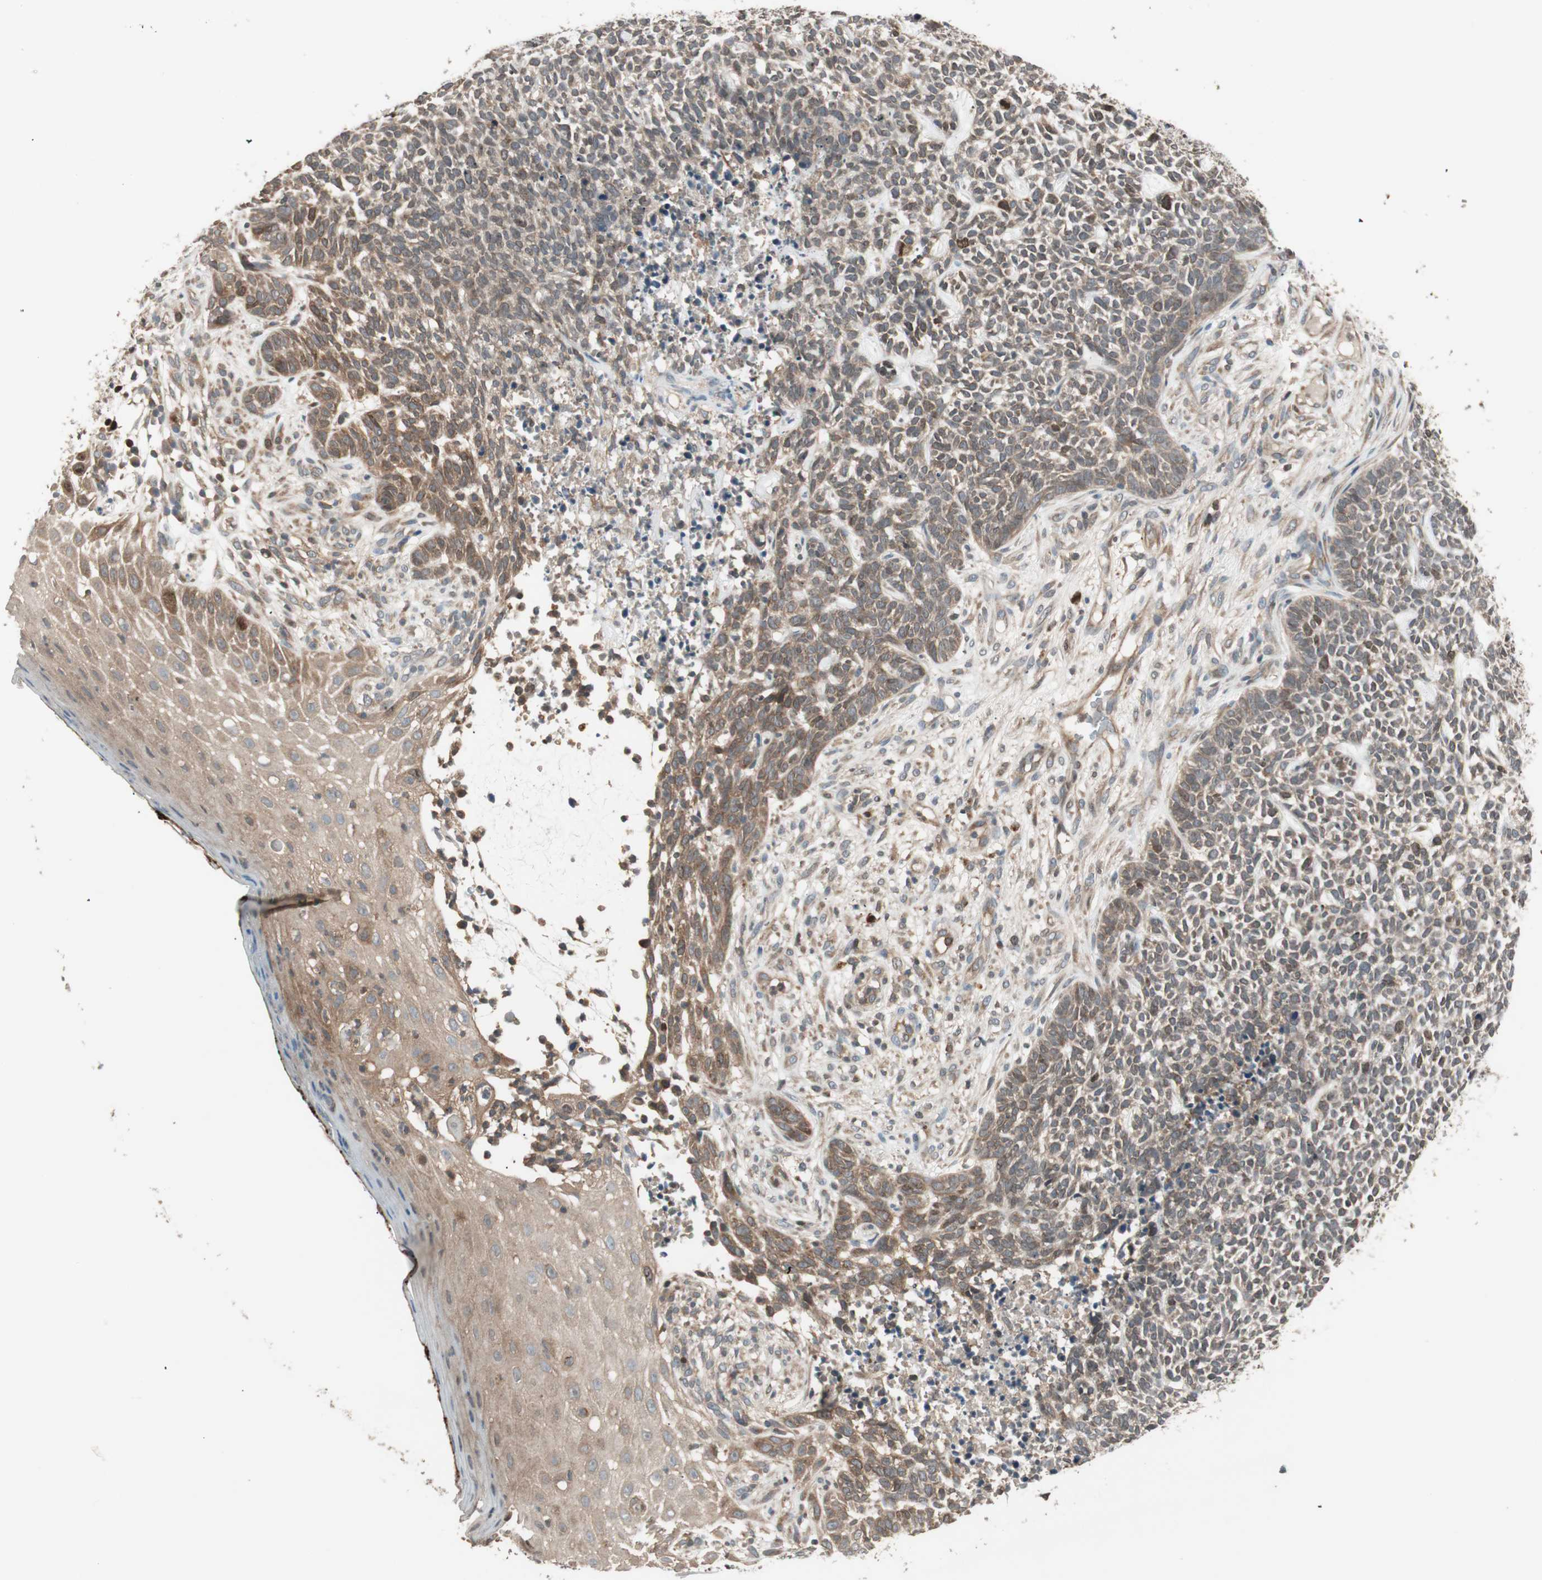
{"staining": {"intensity": "weak", "quantity": ">75%", "location": "cytoplasmic/membranous"}, "tissue": "skin cancer", "cell_type": "Tumor cells", "image_type": "cancer", "snomed": [{"axis": "morphology", "description": "Basal cell carcinoma"}, {"axis": "topography", "description": "Skin"}], "caption": "An IHC photomicrograph of tumor tissue is shown. Protein staining in brown highlights weak cytoplasmic/membranous positivity in skin cancer (basal cell carcinoma) within tumor cells.", "gene": "ATP6AP2", "patient": {"sex": "female", "age": 84}}